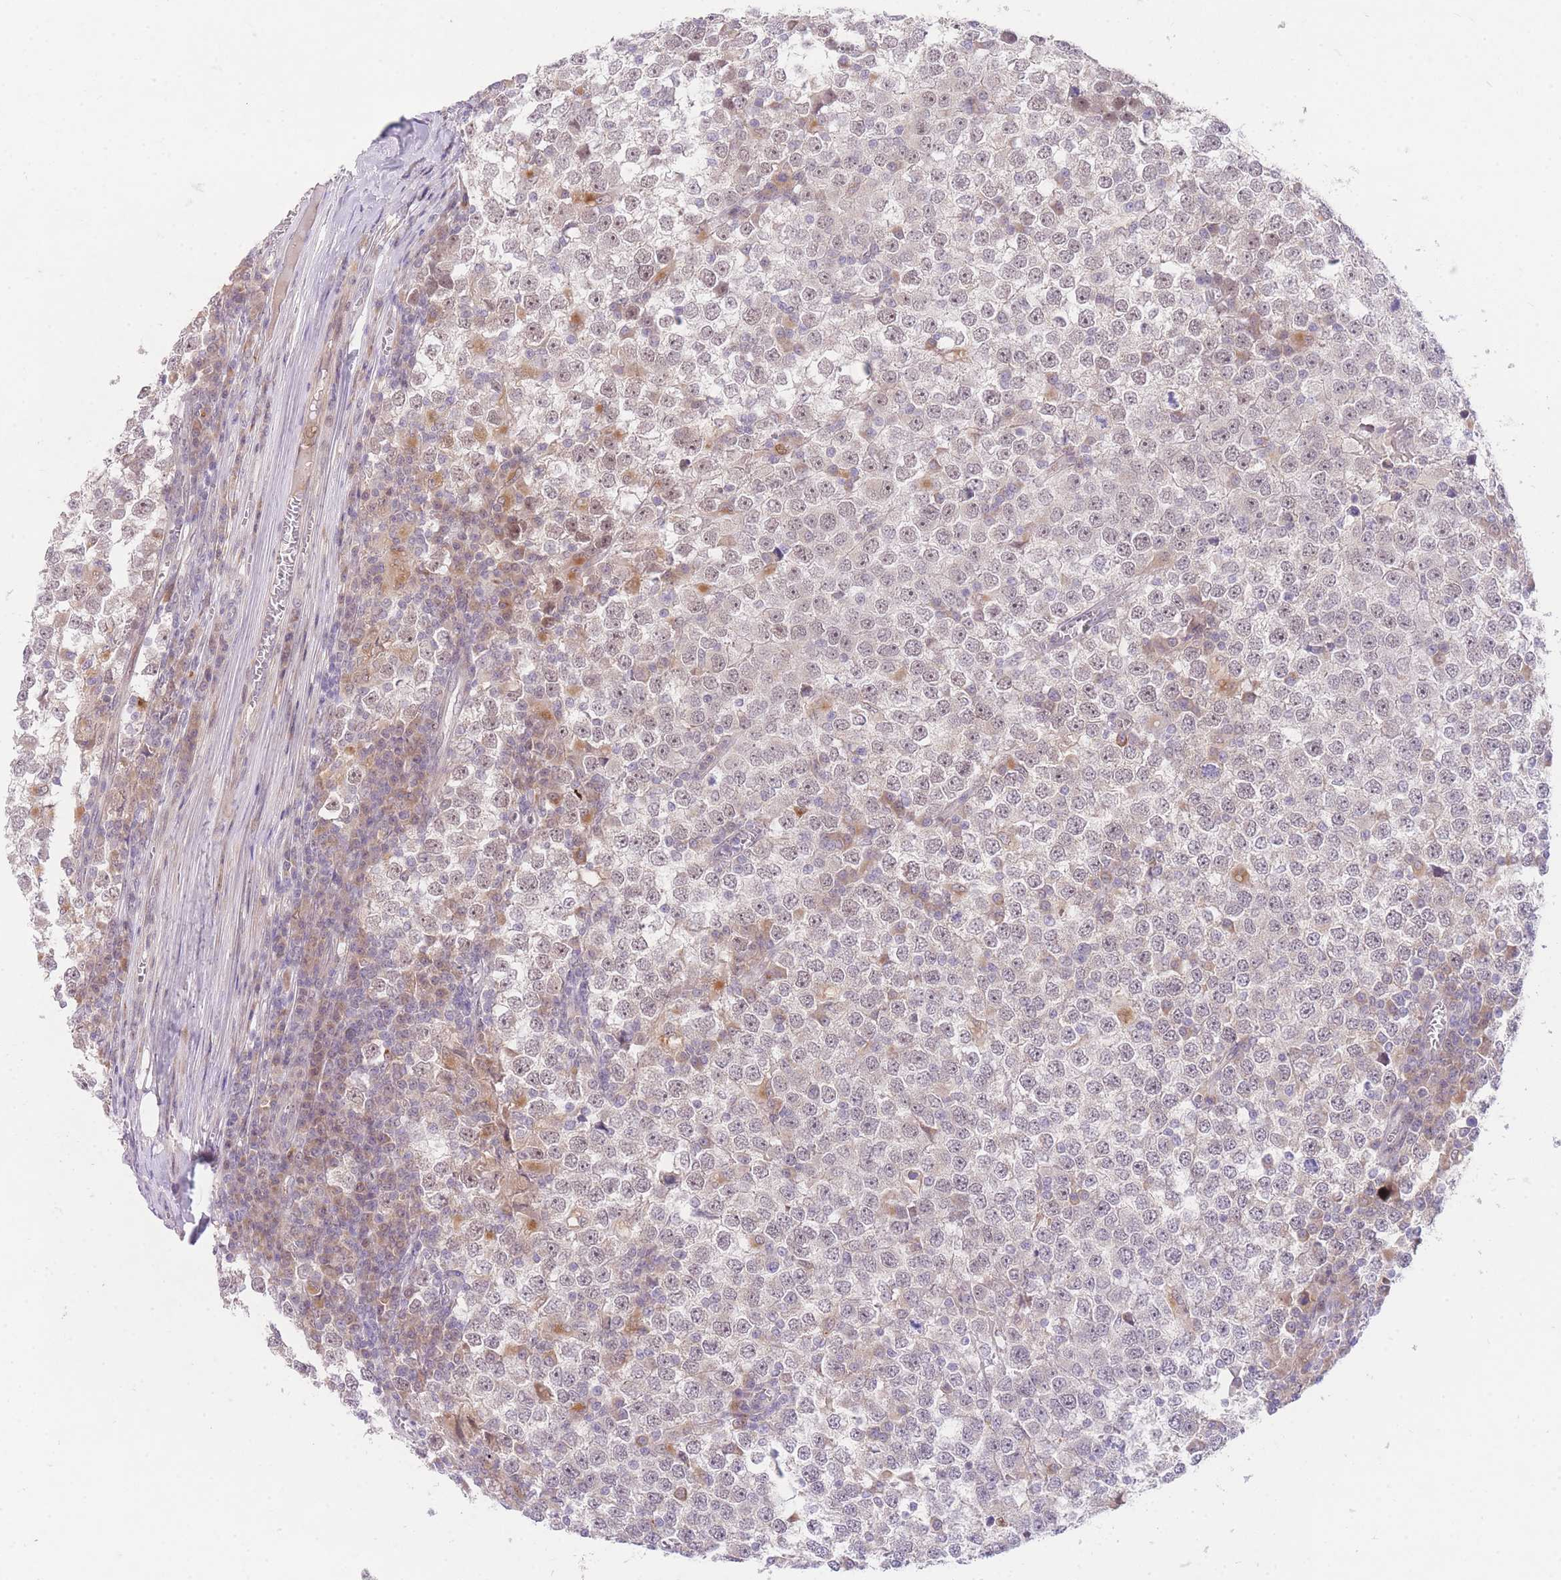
{"staining": {"intensity": "moderate", "quantity": "<25%", "location": "nuclear"}, "tissue": "testis cancer", "cell_type": "Tumor cells", "image_type": "cancer", "snomed": [{"axis": "morphology", "description": "Seminoma, NOS"}, {"axis": "topography", "description": "Testis"}], "caption": "Immunohistochemical staining of human testis cancer (seminoma) reveals low levels of moderate nuclear positivity in approximately <25% of tumor cells.", "gene": "SLC25A33", "patient": {"sex": "male", "age": 65}}